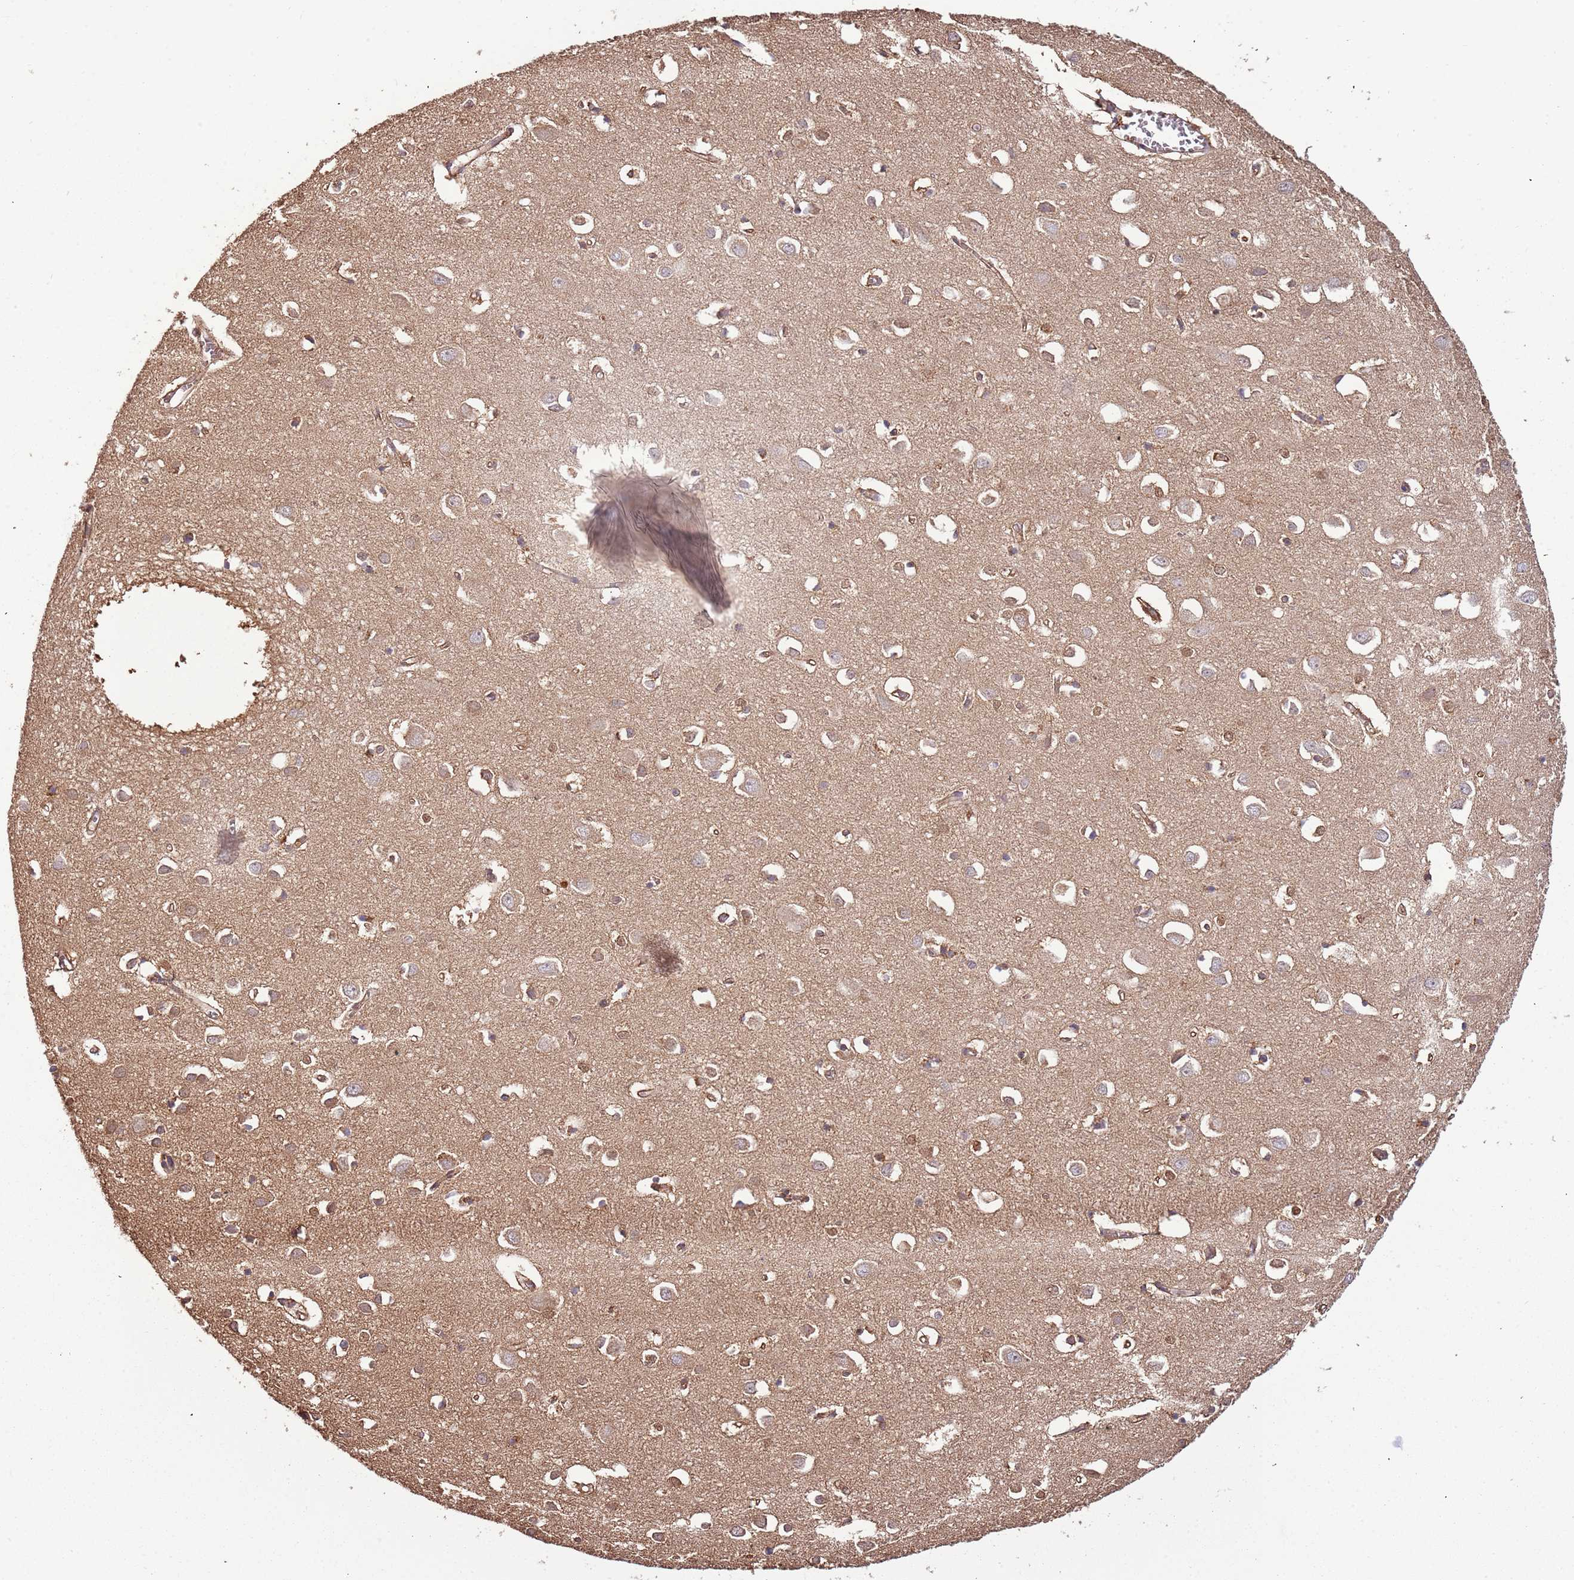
{"staining": {"intensity": "moderate", "quantity": ">75%", "location": "cytoplasmic/membranous"}, "tissue": "cerebral cortex", "cell_type": "Endothelial cells", "image_type": "normal", "snomed": [{"axis": "morphology", "description": "Normal tissue, NOS"}, {"axis": "topography", "description": "Cerebral cortex"}], "caption": "The photomicrograph displays a brown stain indicating the presence of a protein in the cytoplasmic/membranous of endothelial cells in cerebral cortex.", "gene": "IL17RD", "patient": {"sex": "female", "age": 64}}